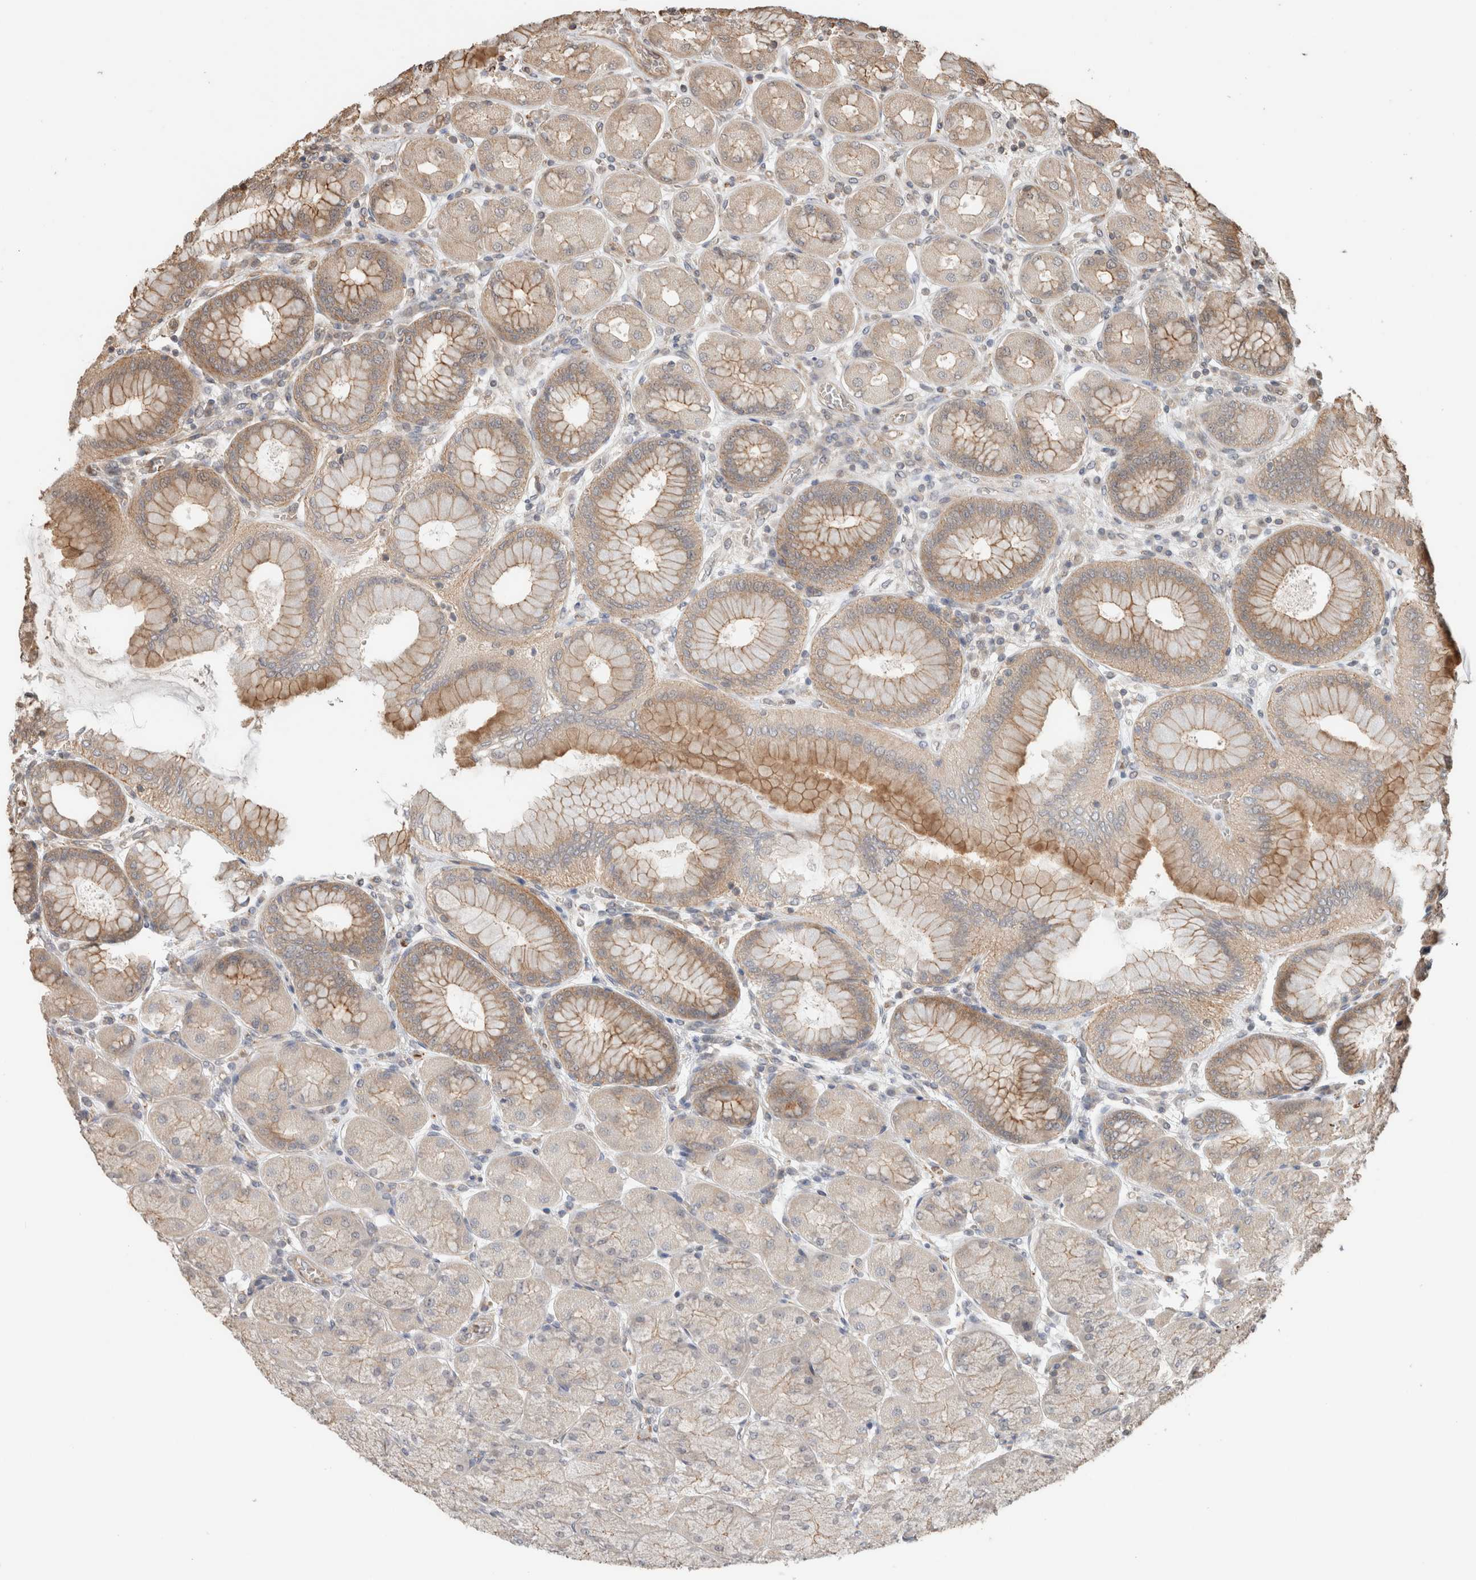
{"staining": {"intensity": "moderate", "quantity": "25%-75%", "location": "cytoplasmic/membranous"}, "tissue": "stomach", "cell_type": "Glandular cells", "image_type": "normal", "snomed": [{"axis": "morphology", "description": "Normal tissue, NOS"}, {"axis": "topography", "description": "Stomach, upper"}], "caption": "Benign stomach demonstrates moderate cytoplasmic/membranous staining in approximately 25%-75% of glandular cells, visualized by immunohistochemistry.", "gene": "OTUD6B", "patient": {"sex": "female", "age": 56}}